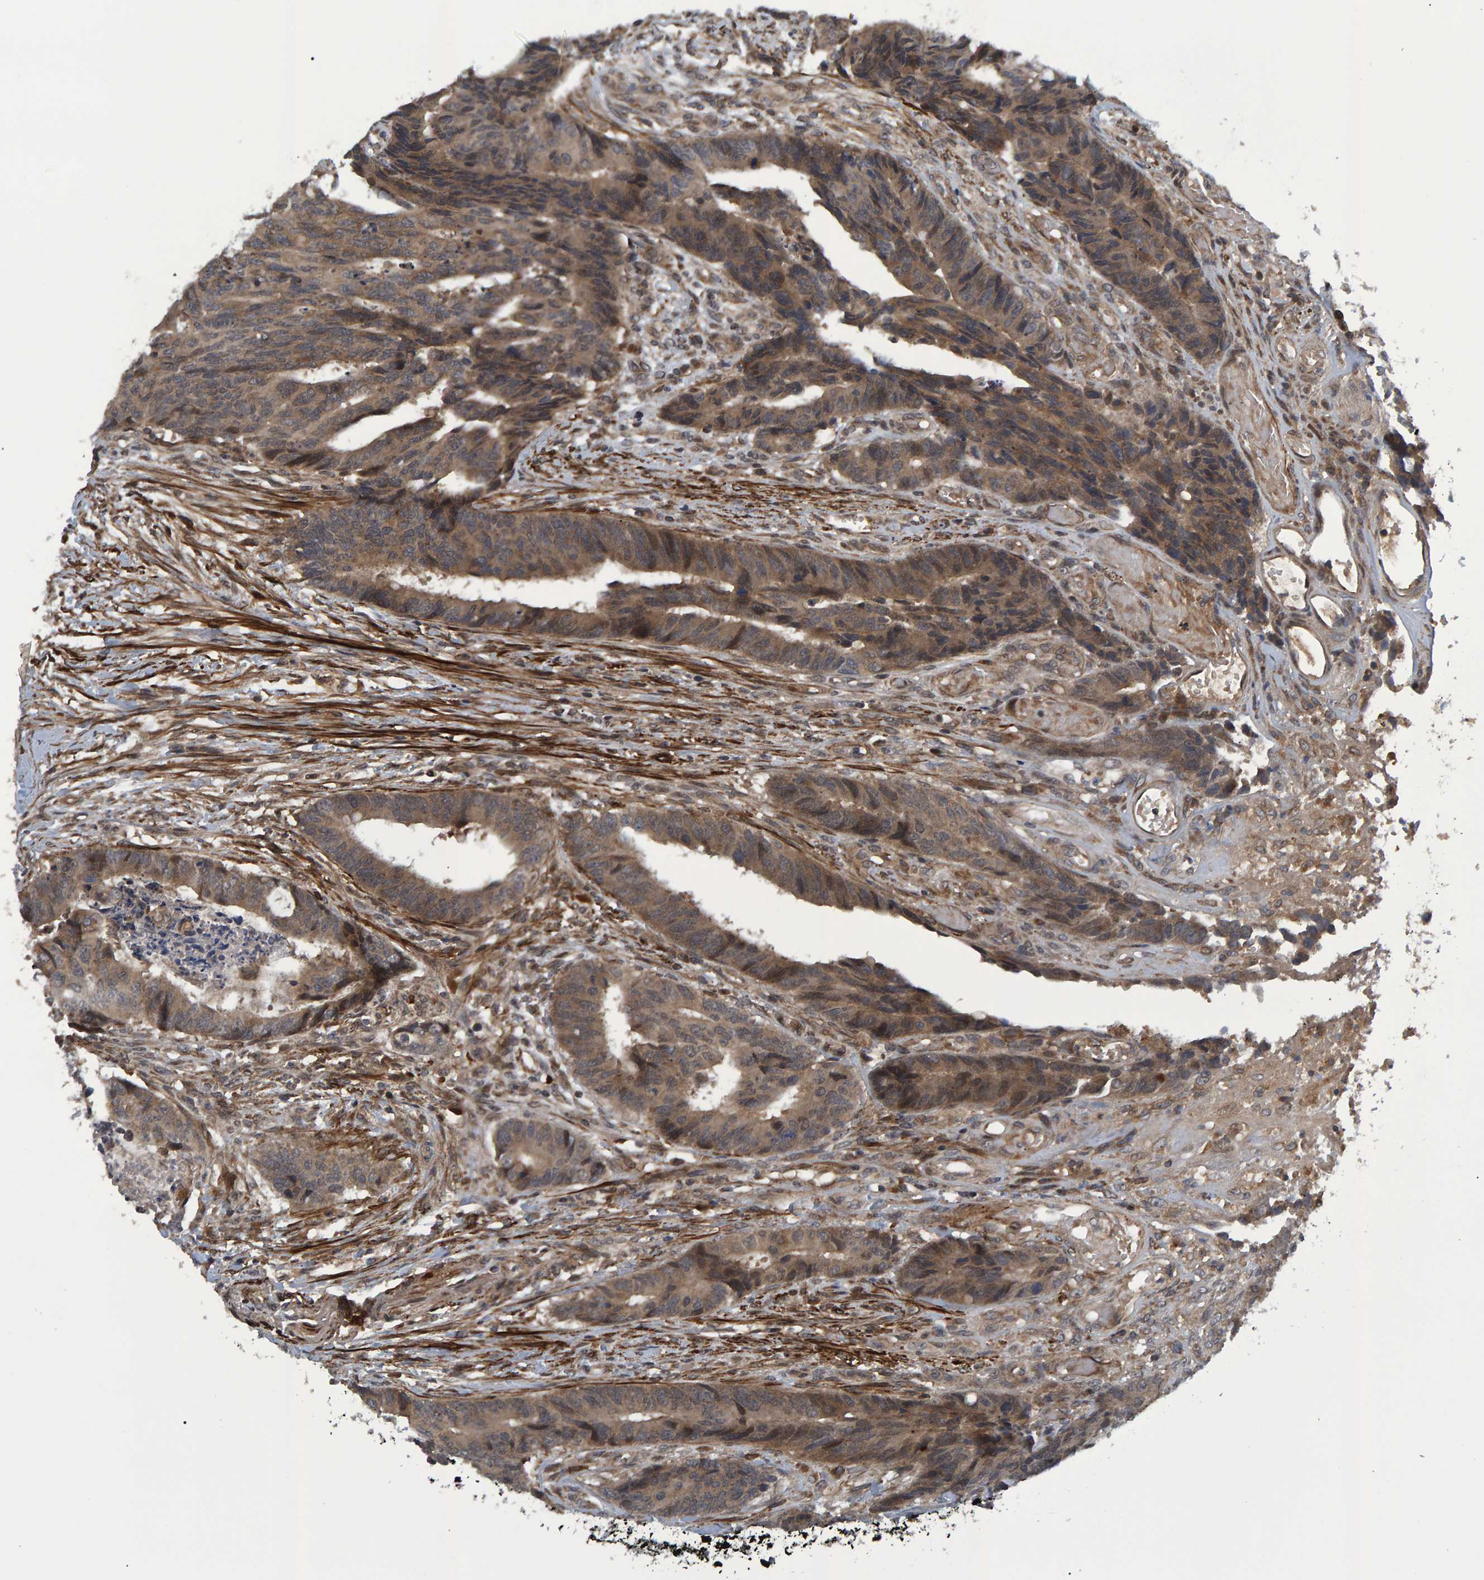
{"staining": {"intensity": "moderate", "quantity": ">75%", "location": "cytoplasmic/membranous"}, "tissue": "colorectal cancer", "cell_type": "Tumor cells", "image_type": "cancer", "snomed": [{"axis": "morphology", "description": "Adenocarcinoma, NOS"}, {"axis": "topography", "description": "Rectum"}], "caption": "Colorectal adenocarcinoma stained with immunohistochemistry exhibits moderate cytoplasmic/membranous positivity in about >75% of tumor cells.", "gene": "ATP6V1H", "patient": {"sex": "male", "age": 84}}